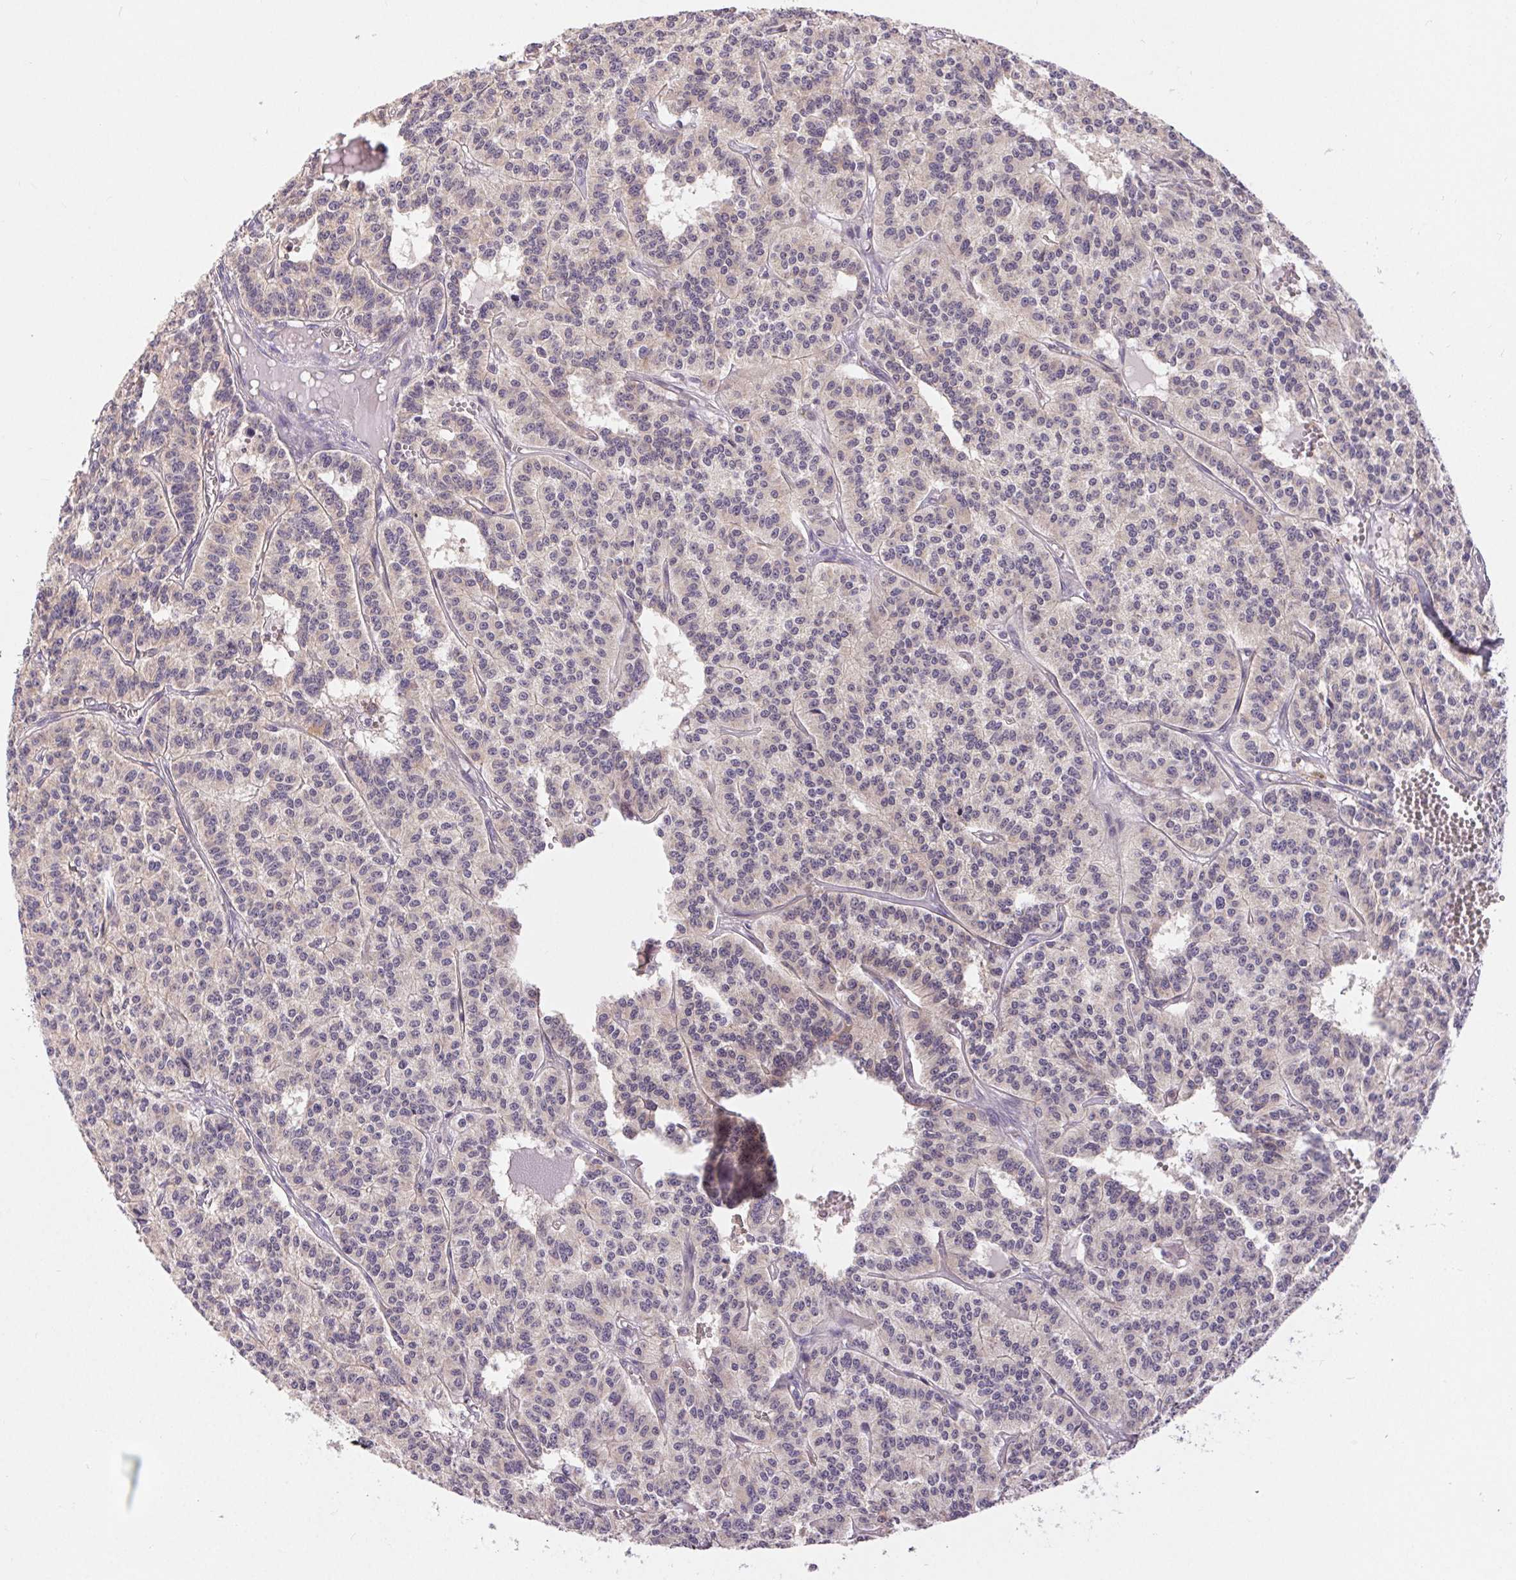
{"staining": {"intensity": "negative", "quantity": "none", "location": "none"}, "tissue": "carcinoid", "cell_type": "Tumor cells", "image_type": "cancer", "snomed": [{"axis": "morphology", "description": "Carcinoid, malignant, NOS"}, {"axis": "topography", "description": "Lung"}], "caption": "This is a image of IHC staining of carcinoid, which shows no expression in tumor cells. (DAB immunohistochemistry (IHC) visualized using brightfield microscopy, high magnification).", "gene": "MAPKAPK2", "patient": {"sex": "female", "age": 71}}